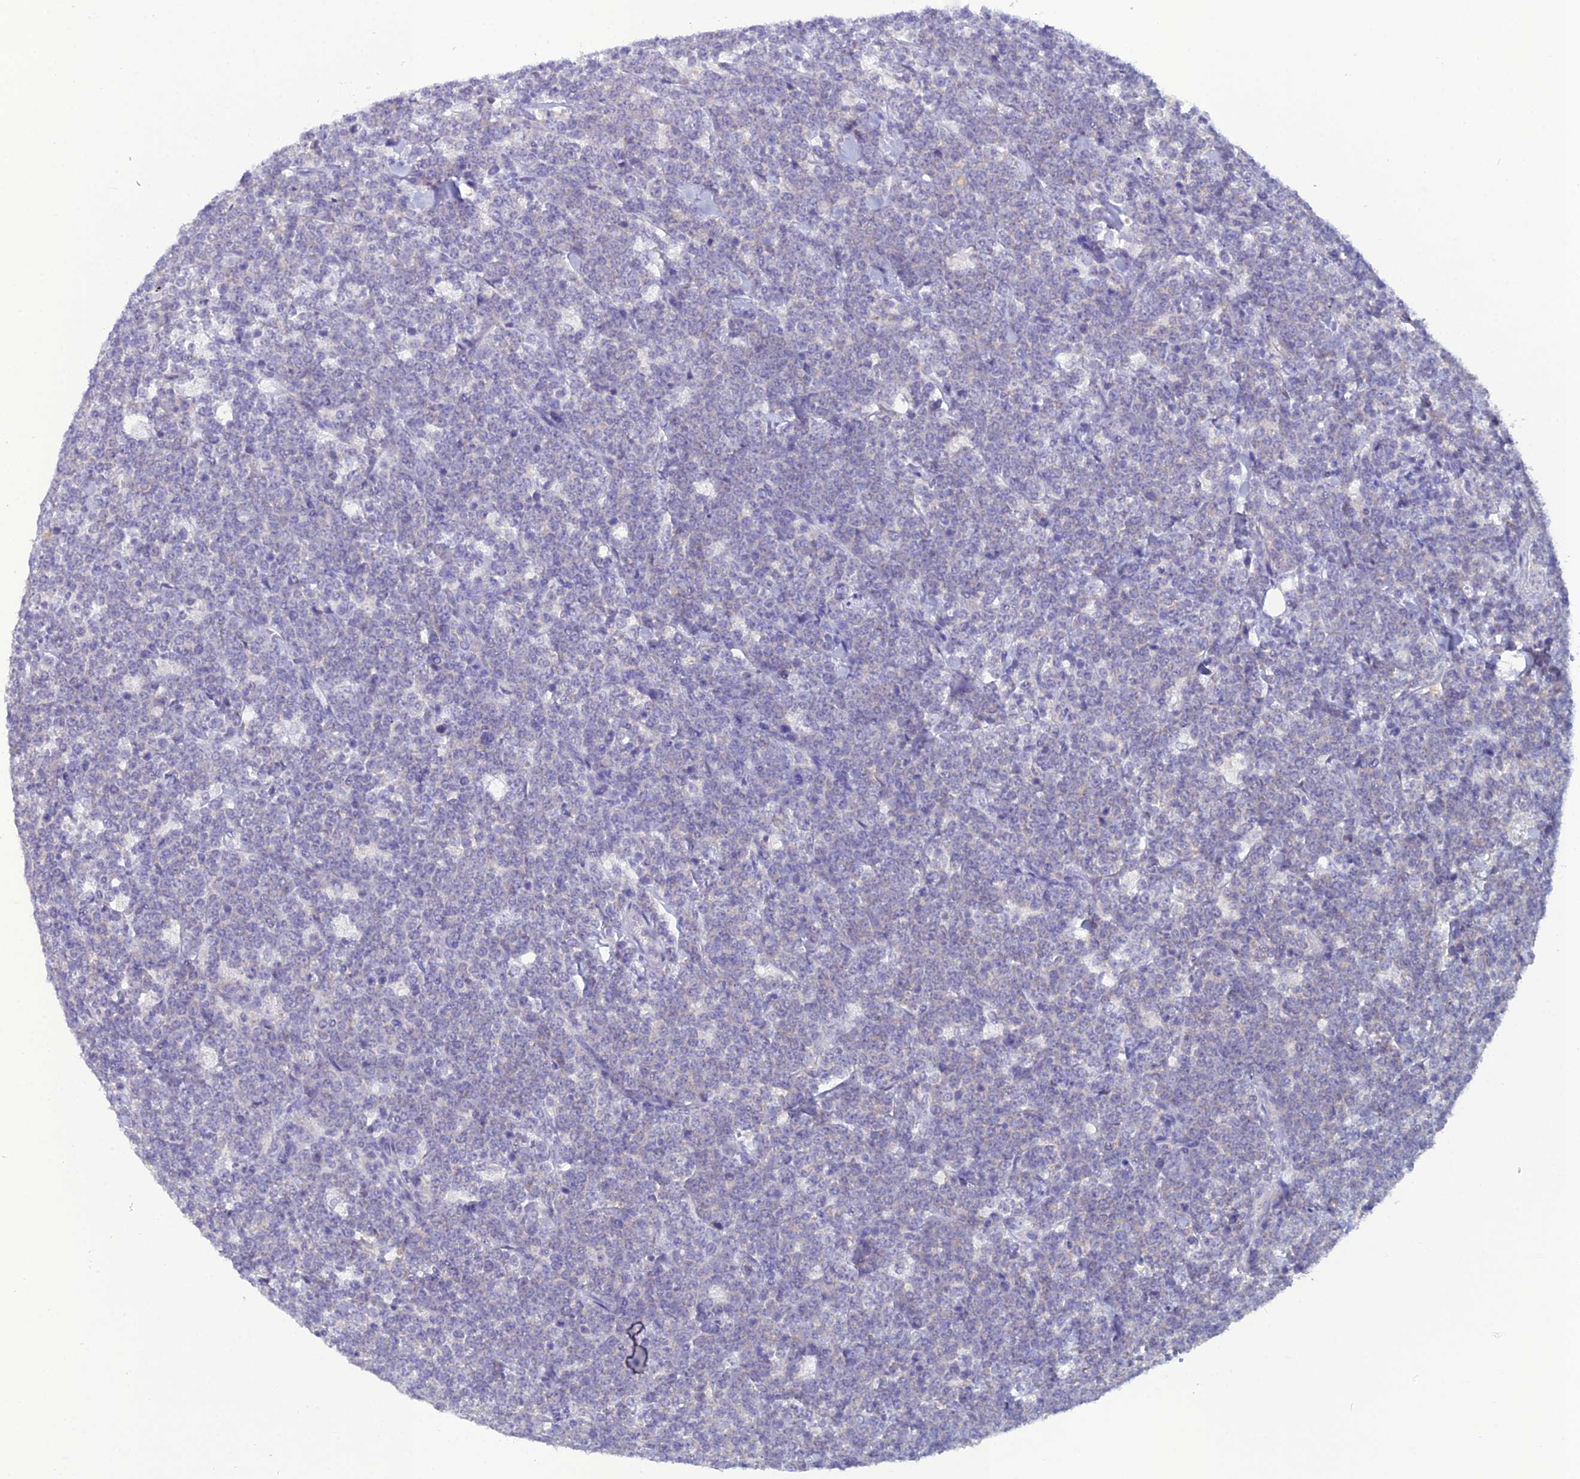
{"staining": {"intensity": "negative", "quantity": "none", "location": "none"}, "tissue": "lymphoma", "cell_type": "Tumor cells", "image_type": "cancer", "snomed": [{"axis": "morphology", "description": "Malignant lymphoma, non-Hodgkin's type, High grade"}, {"axis": "topography", "description": "Small intestine"}], "caption": "Tumor cells show no significant positivity in lymphoma. (DAB (3,3'-diaminobenzidine) IHC, high magnification).", "gene": "GNPNAT1", "patient": {"sex": "male", "age": 8}}